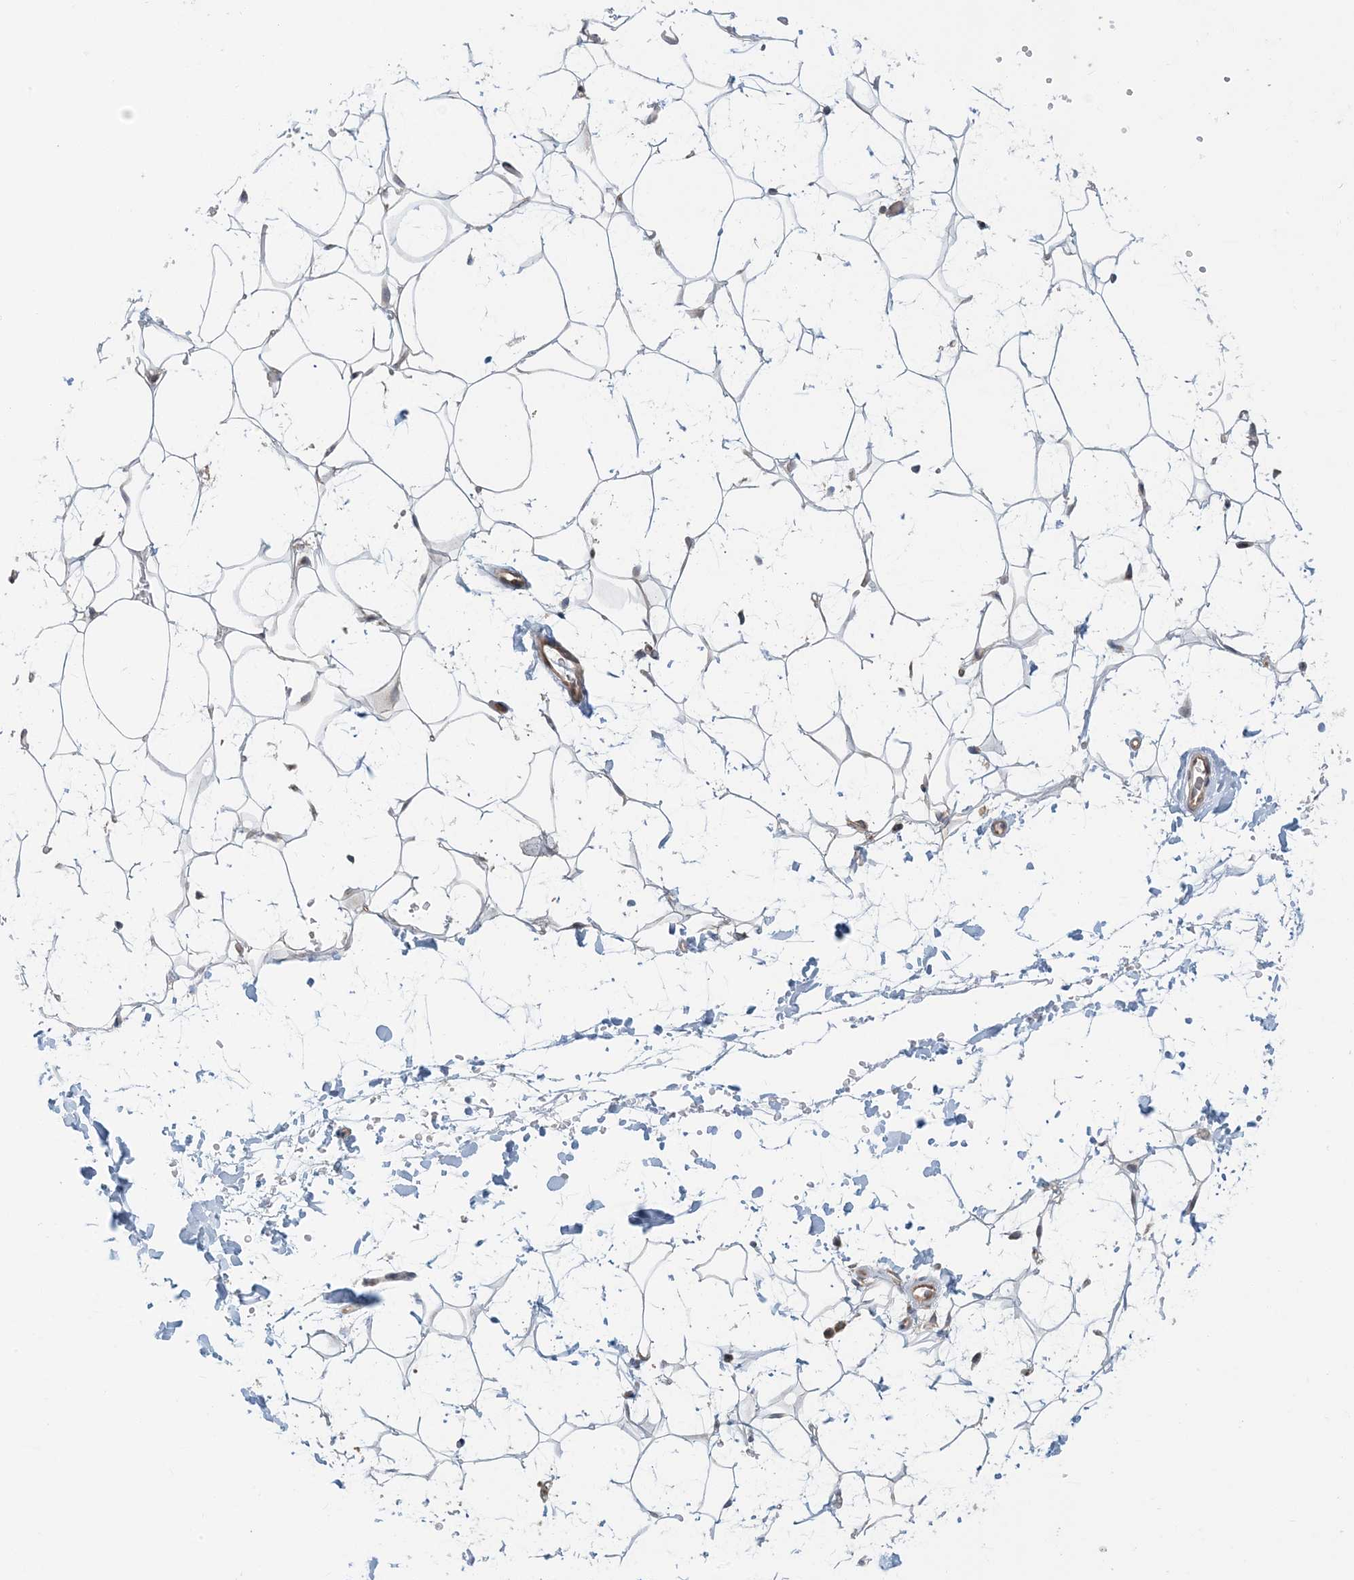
{"staining": {"intensity": "negative", "quantity": "none", "location": "none"}, "tissue": "adipose tissue", "cell_type": "Adipocytes", "image_type": "normal", "snomed": [{"axis": "morphology", "description": "Normal tissue, NOS"}, {"axis": "topography", "description": "Breast"}], "caption": "Adipocytes are negative for protein expression in unremarkable human adipose tissue. (Immunohistochemistry (ihc), brightfield microscopy, high magnification).", "gene": "ATP13A2", "patient": {"sex": "female", "age": 26}}